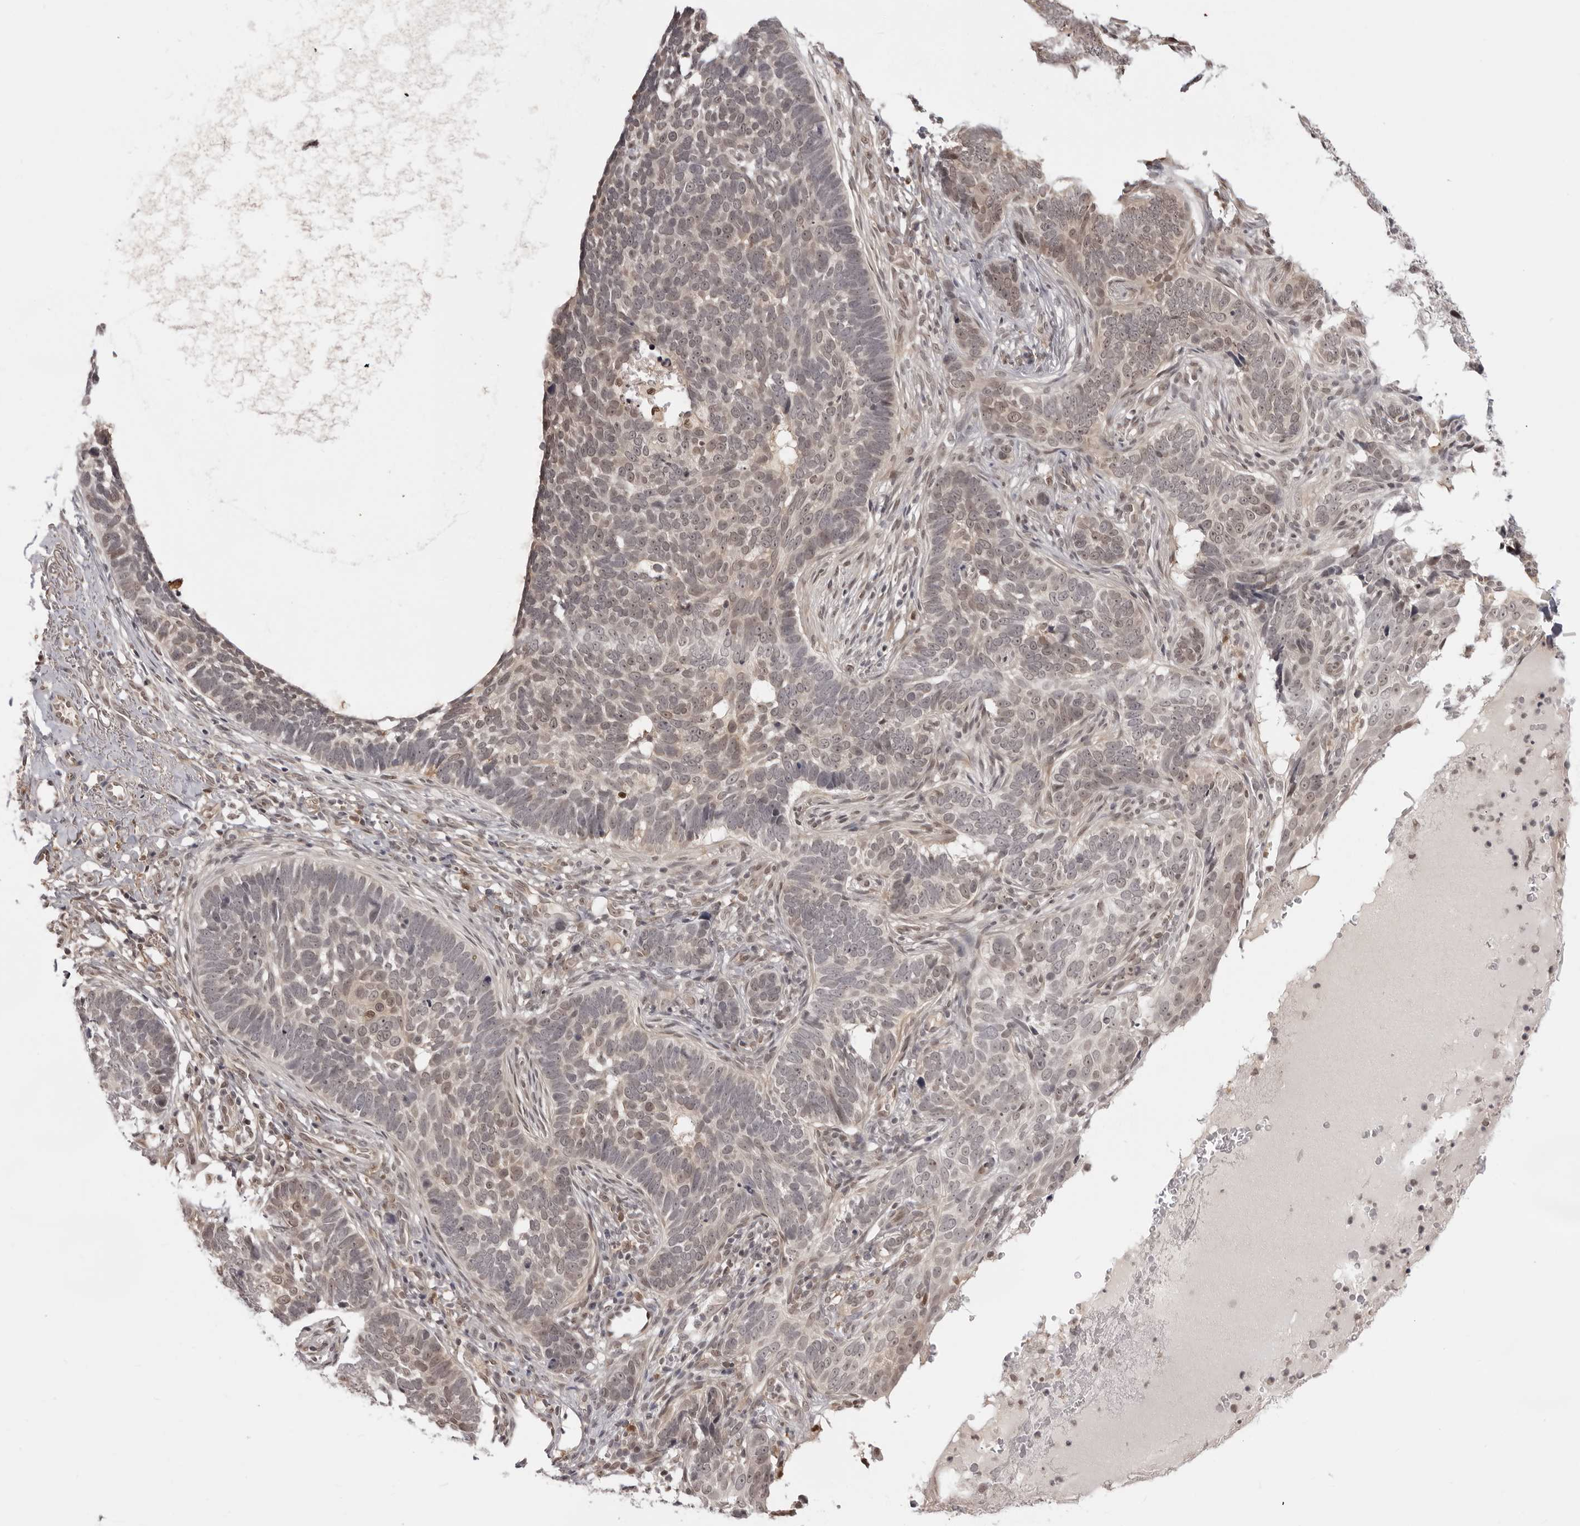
{"staining": {"intensity": "weak", "quantity": ">75%", "location": "nuclear"}, "tissue": "skin cancer", "cell_type": "Tumor cells", "image_type": "cancer", "snomed": [{"axis": "morphology", "description": "Normal tissue, NOS"}, {"axis": "morphology", "description": "Basal cell carcinoma"}, {"axis": "topography", "description": "Skin"}], "caption": "Immunohistochemical staining of human skin cancer reveals low levels of weak nuclear protein staining in approximately >75% of tumor cells.", "gene": "SRGAP2", "patient": {"sex": "male", "age": 77}}